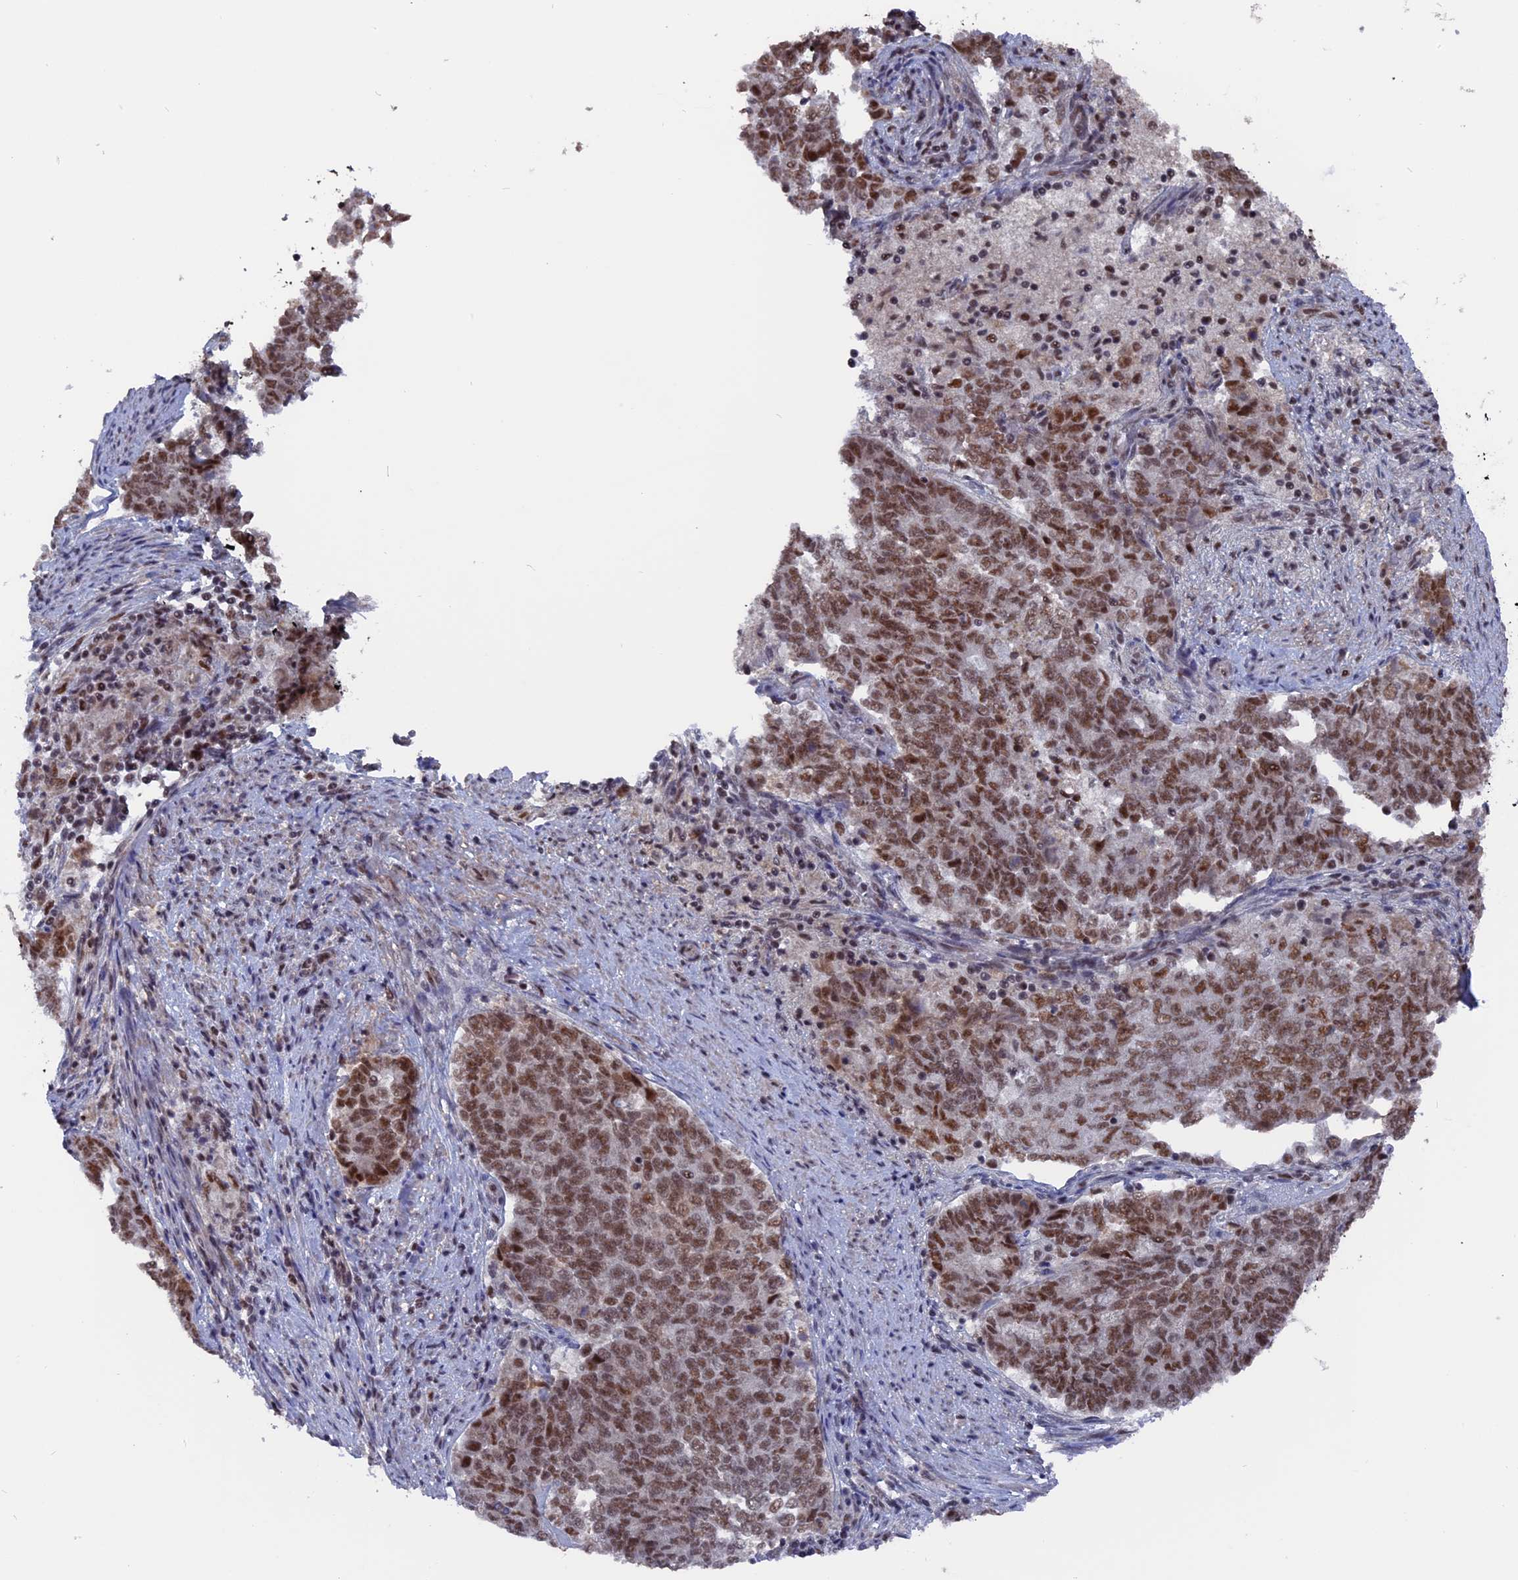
{"staining": {"intensity": "moderate", "quantity": ">75%", "location": "nuclear"}, "tissue": "endometrial cancer", "cell_type": "Tumor cells", "image_type": "cancer", "snomed": [{"axis": "morphology", "description": "Adenocarcinoma, NOS"}, {"axis": "topography", "description": "Endometrium"}], "caption": "Endometrial cancer stained with DAB (3,3'-diaminobenzidine) IHC shows medium levels of moderate nuclear positivity in approximately >75% of tumor cells. (brown staining indicates protein expression, while blue staining denotes nuclei).", "gene": "SF3A2", "patient": {"sex": "female", "age": 80}}